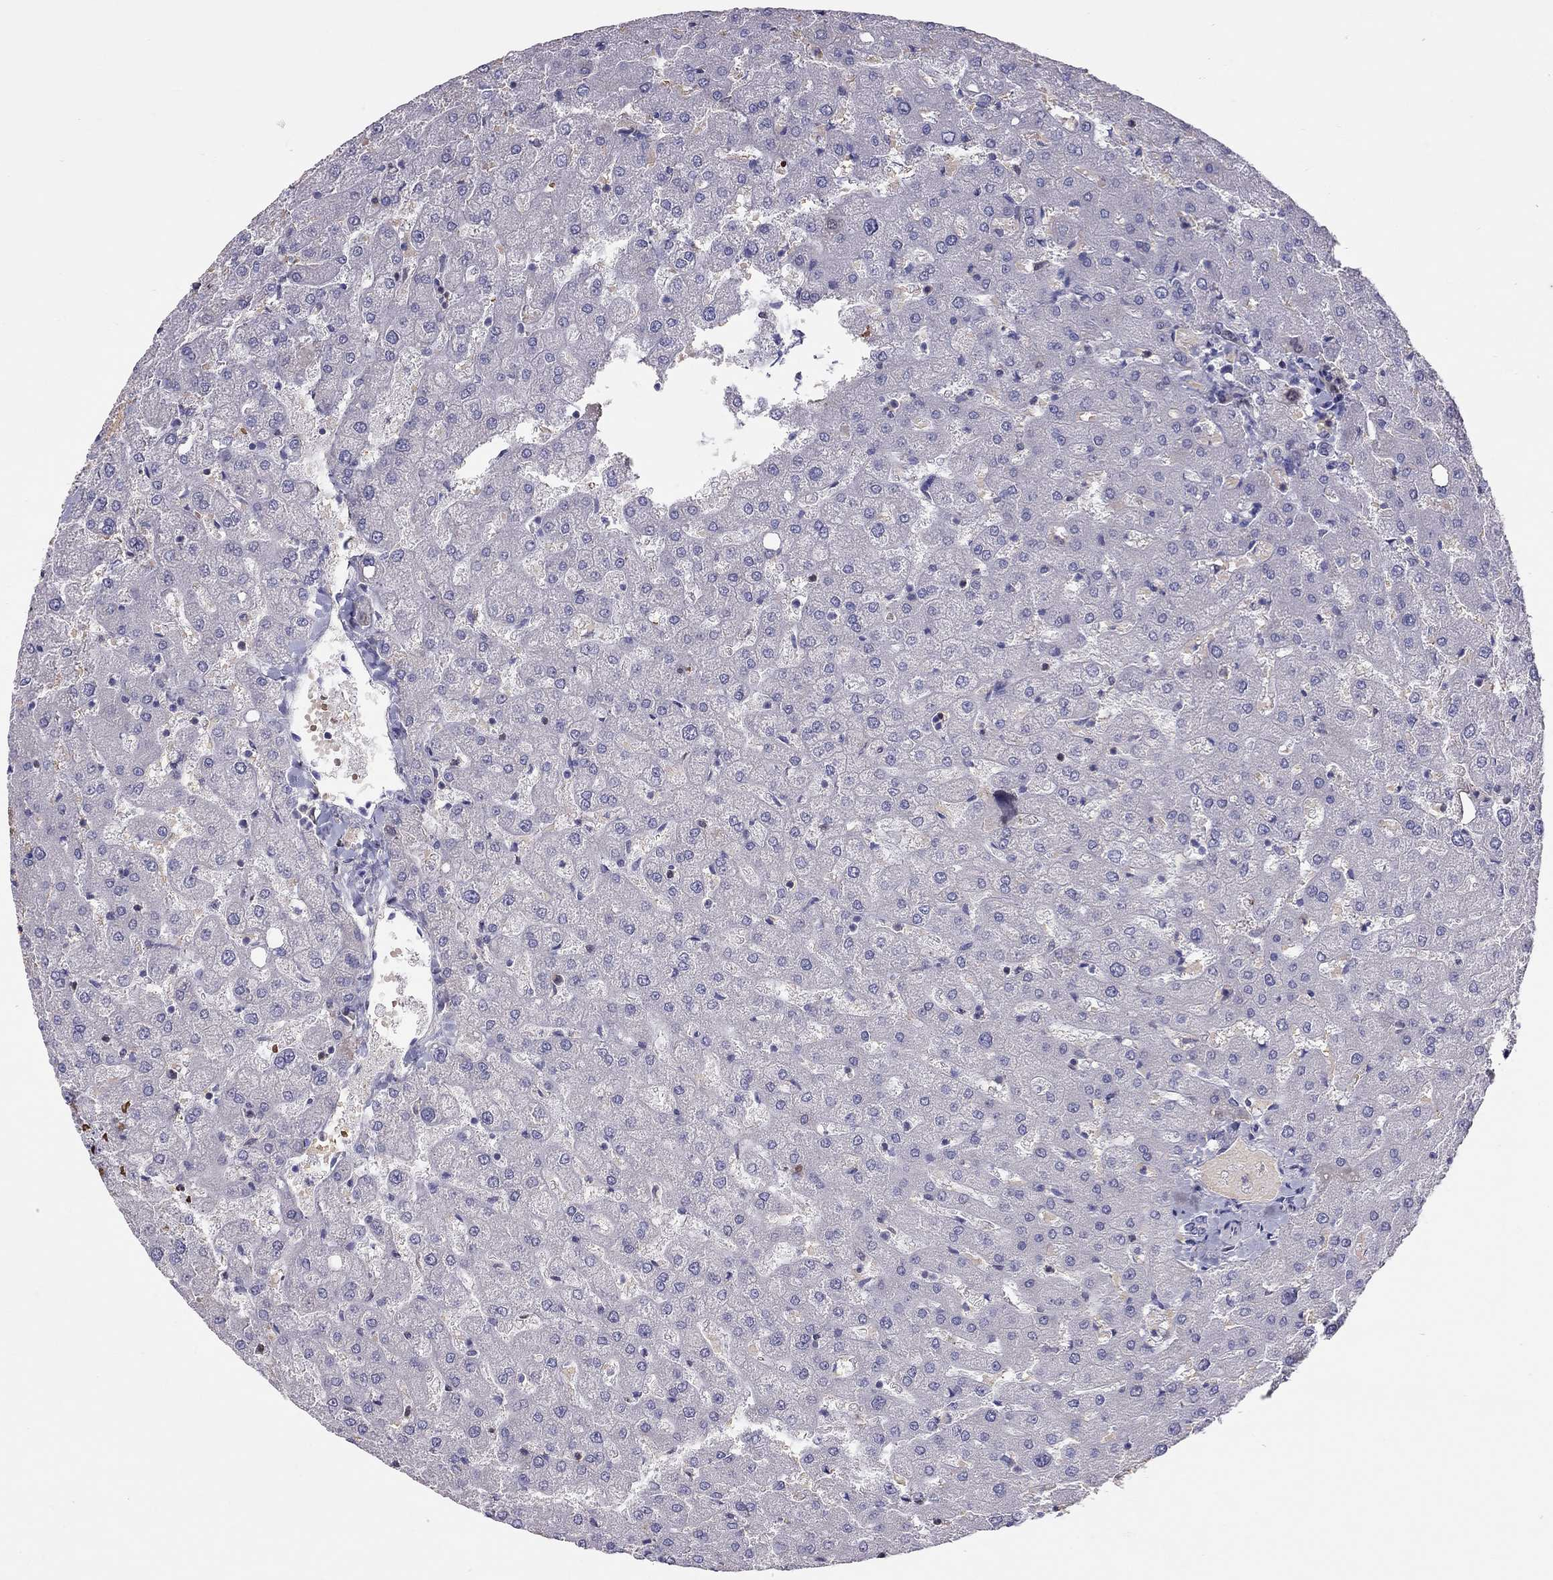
{"staining": {"intensity": "negative", "quantity": "none", "location": "none"}, "tissue": "liver", "cell_type": "Cholangiocytes", "image_type": "normal", "snomed": [{"axis": "morphology", "description": "Normal tissue, NOS"}, {"axis": "topography", "description": "Liver"}], "caption": "Cholangiocytes are negative for protein expression in benign human liver. (DAB (3,3'-diaminobenzidine) immunohistochemistry (IHC) visualized using brightfield microscopy, high magnification).", "gene": "FRMD1", "patient": {"sex": "female", "age": 50}}